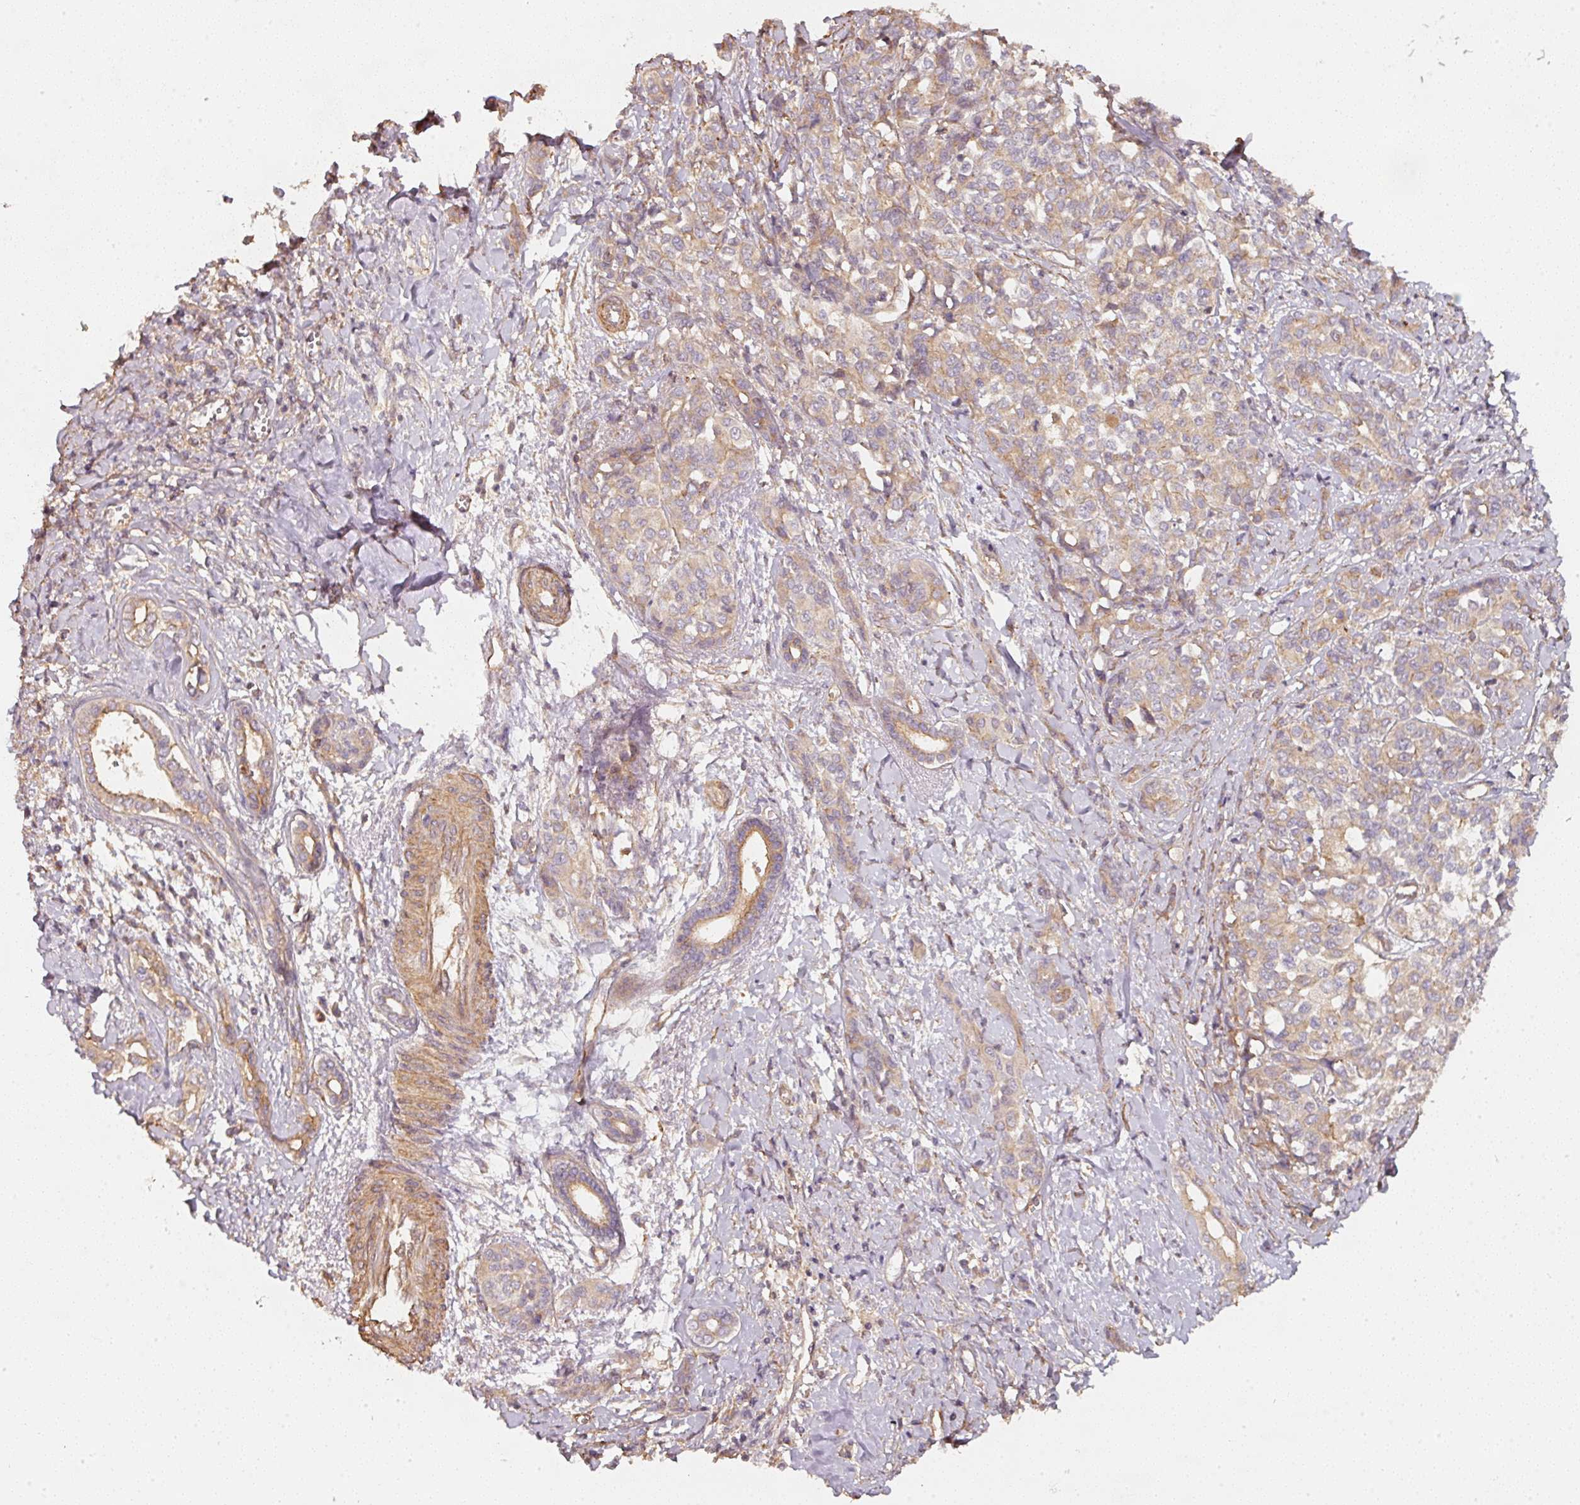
{"staining": {"intensity": "weak", "quantity": ">75%", "location": "cytoplasmic/membranous"}, "tissue": "liver cancer", "cell_type": "Tumor cells", "image_type": "cancer", "snomed": [{"axis": "morphology", "description": "Cholangiocarcinoma"}, {"axis": "topography", "description": "Liver"}], "caption": "Human liver cancer (cholangiocarcinoma) stained with a brown dye shows weak cytoplasmic/membranous positive staining in approximately >75% of tumor cells.", "gene": "CEP95", "patient": {"sex": "female", "age": 77}}